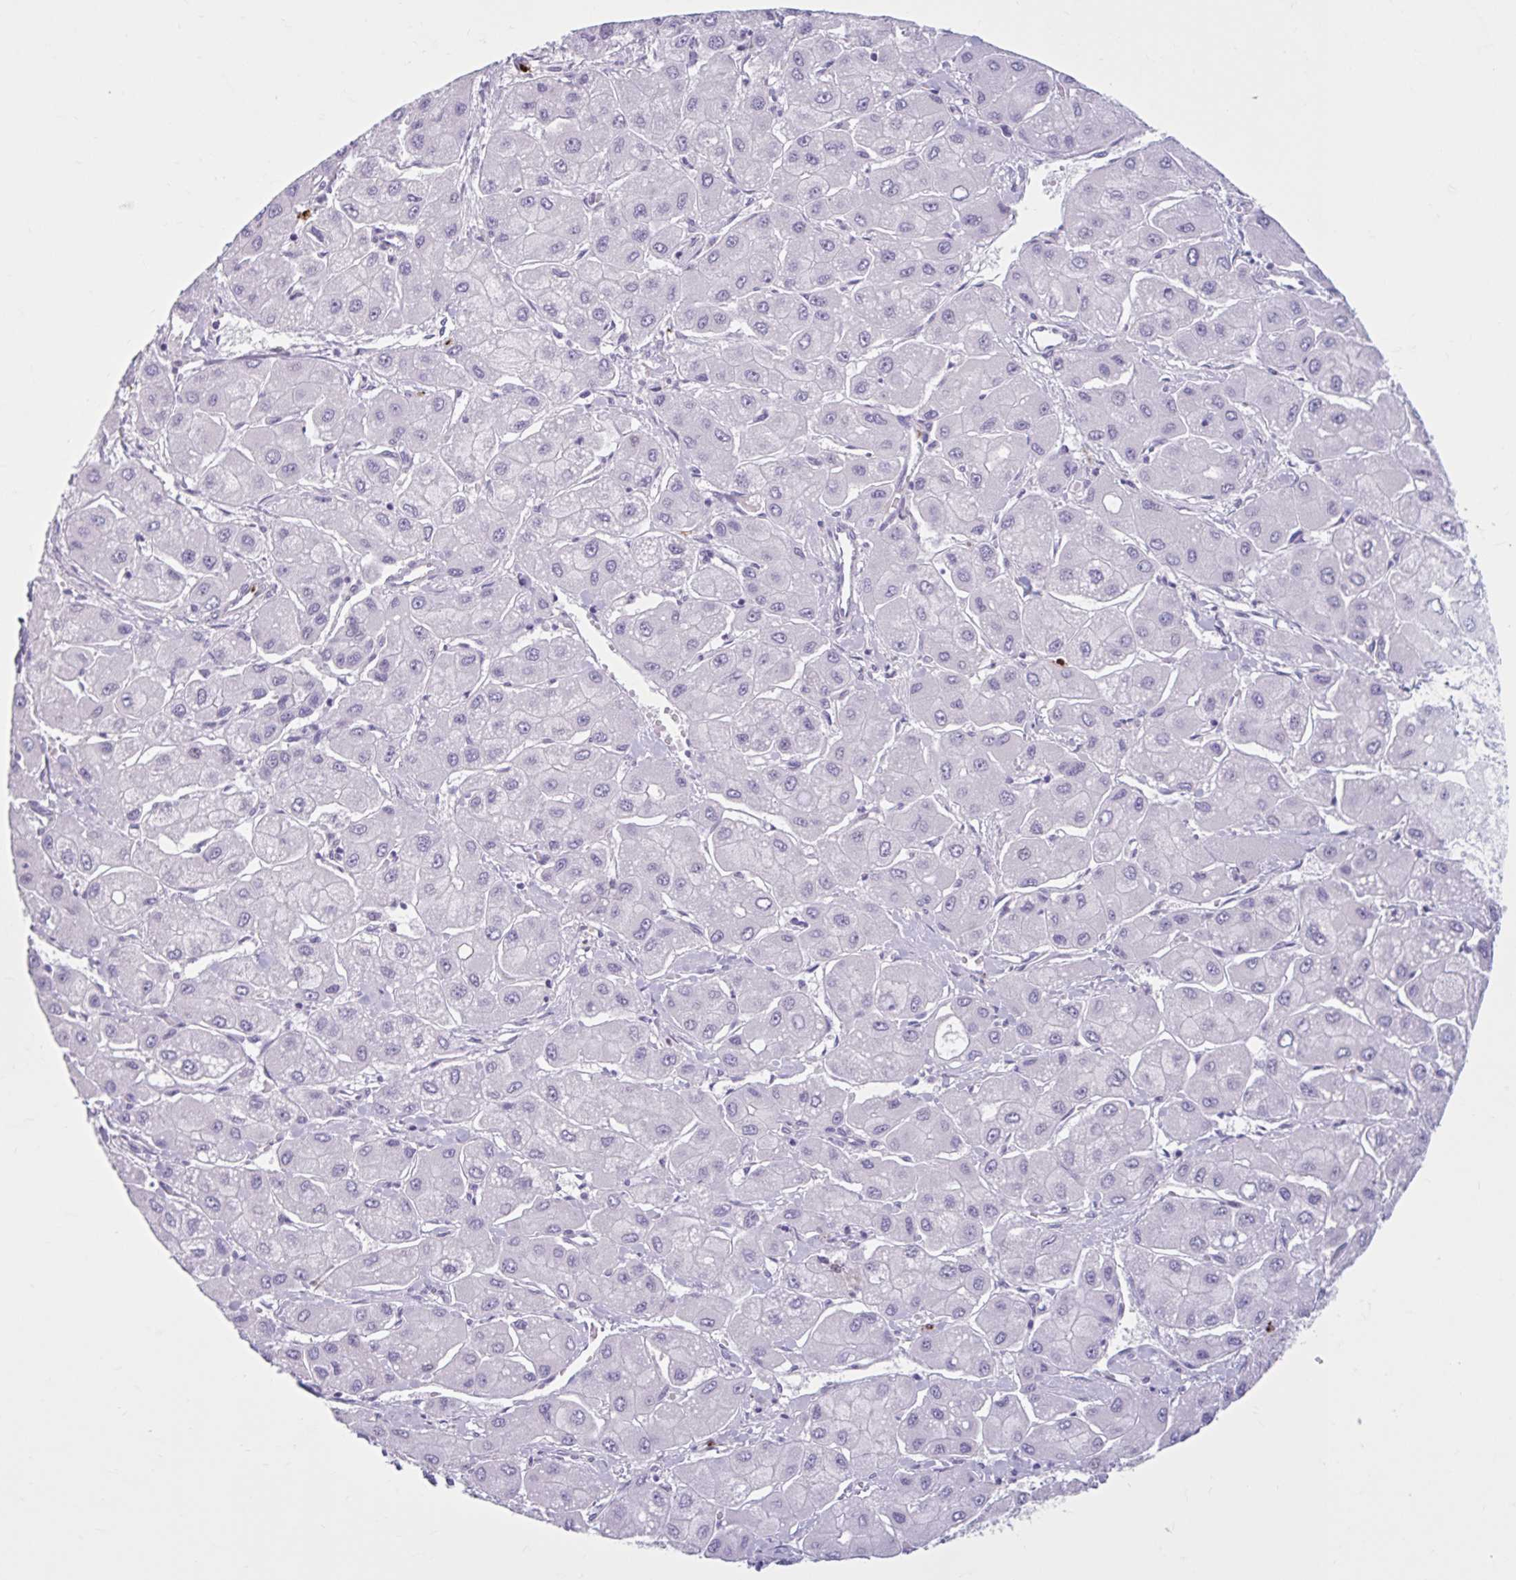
{"staining": {"intensity": "negative", "quantity": "none", "location": "none"}, "tissue": "liver cancer", "cell_type": "Tumor cells", "image_type": "cancer", "snomed": [{"axis": "morphology", "description": "Carcinoma, Hepatocellular, NOS"}, {"axis": "topography", "description": "Liver"}], "caption": "Tumor cells are negative for protein expression in human hepatocellular carcinoma (liver).", "gene": "CEP120", "patient": {"sex": "male", "age": 40}}